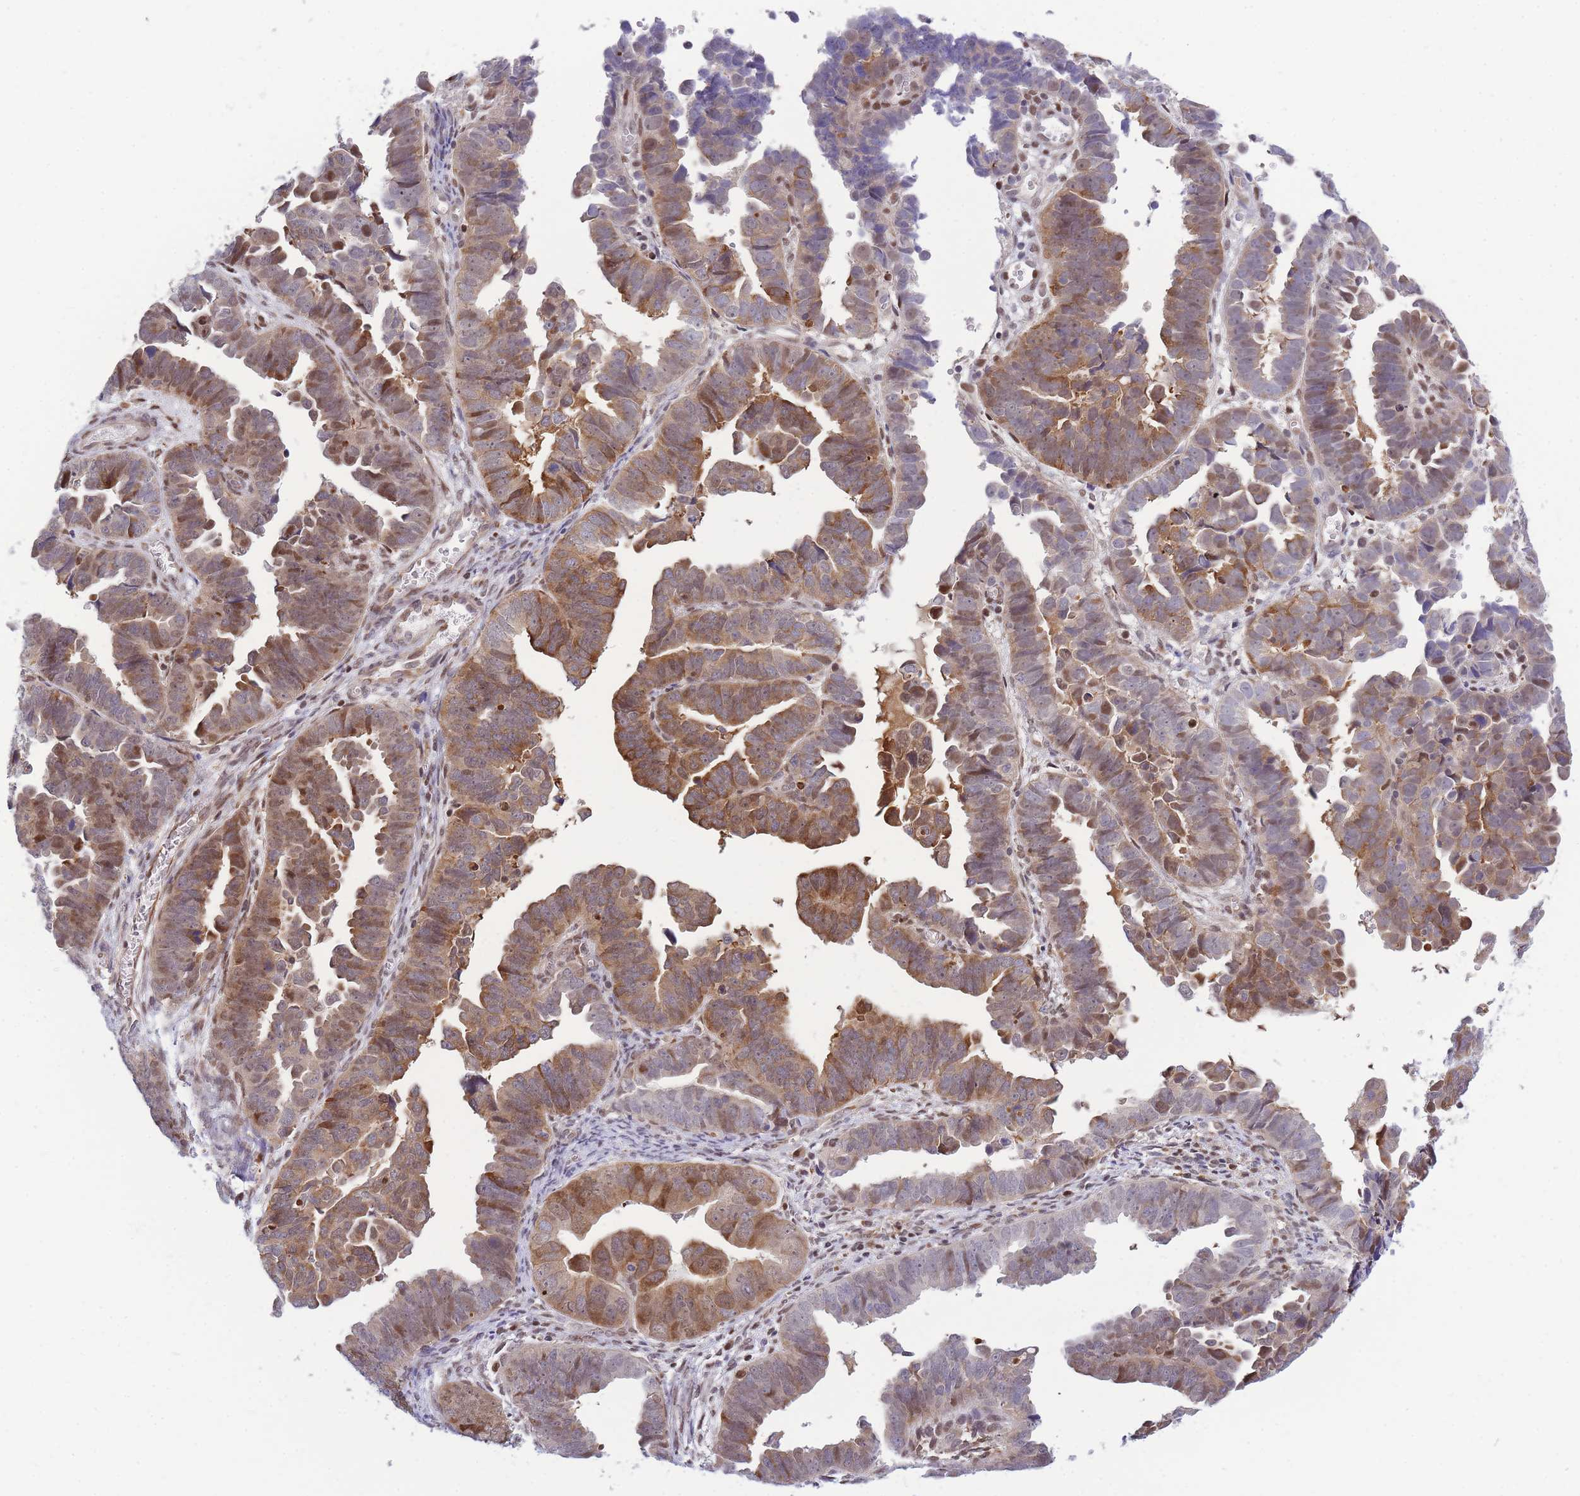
{"staining": {"intensity": "moderate", "quantity": ">75%", "location": "cytoplasmic/membranous,nuclear"}, "tissue": "endometrial cancer", "cell_type": "Tumor cells", "image_type": "cancer", "snomed": [{"axis": "morphology", "description": "Adenocarcinoma, NOS"}, {"axis": "topography", "description": "Endometrium"}], "caption": "Adenocarcinoma (endometrial) was stained to show a protein in brown. There is medium levels of moderate cytoplasmic/membranous and nuclear staining in approximately >75% of tumor cells.", "gene": "CRACD", "patient": {"sex": "female", "age": 75}}